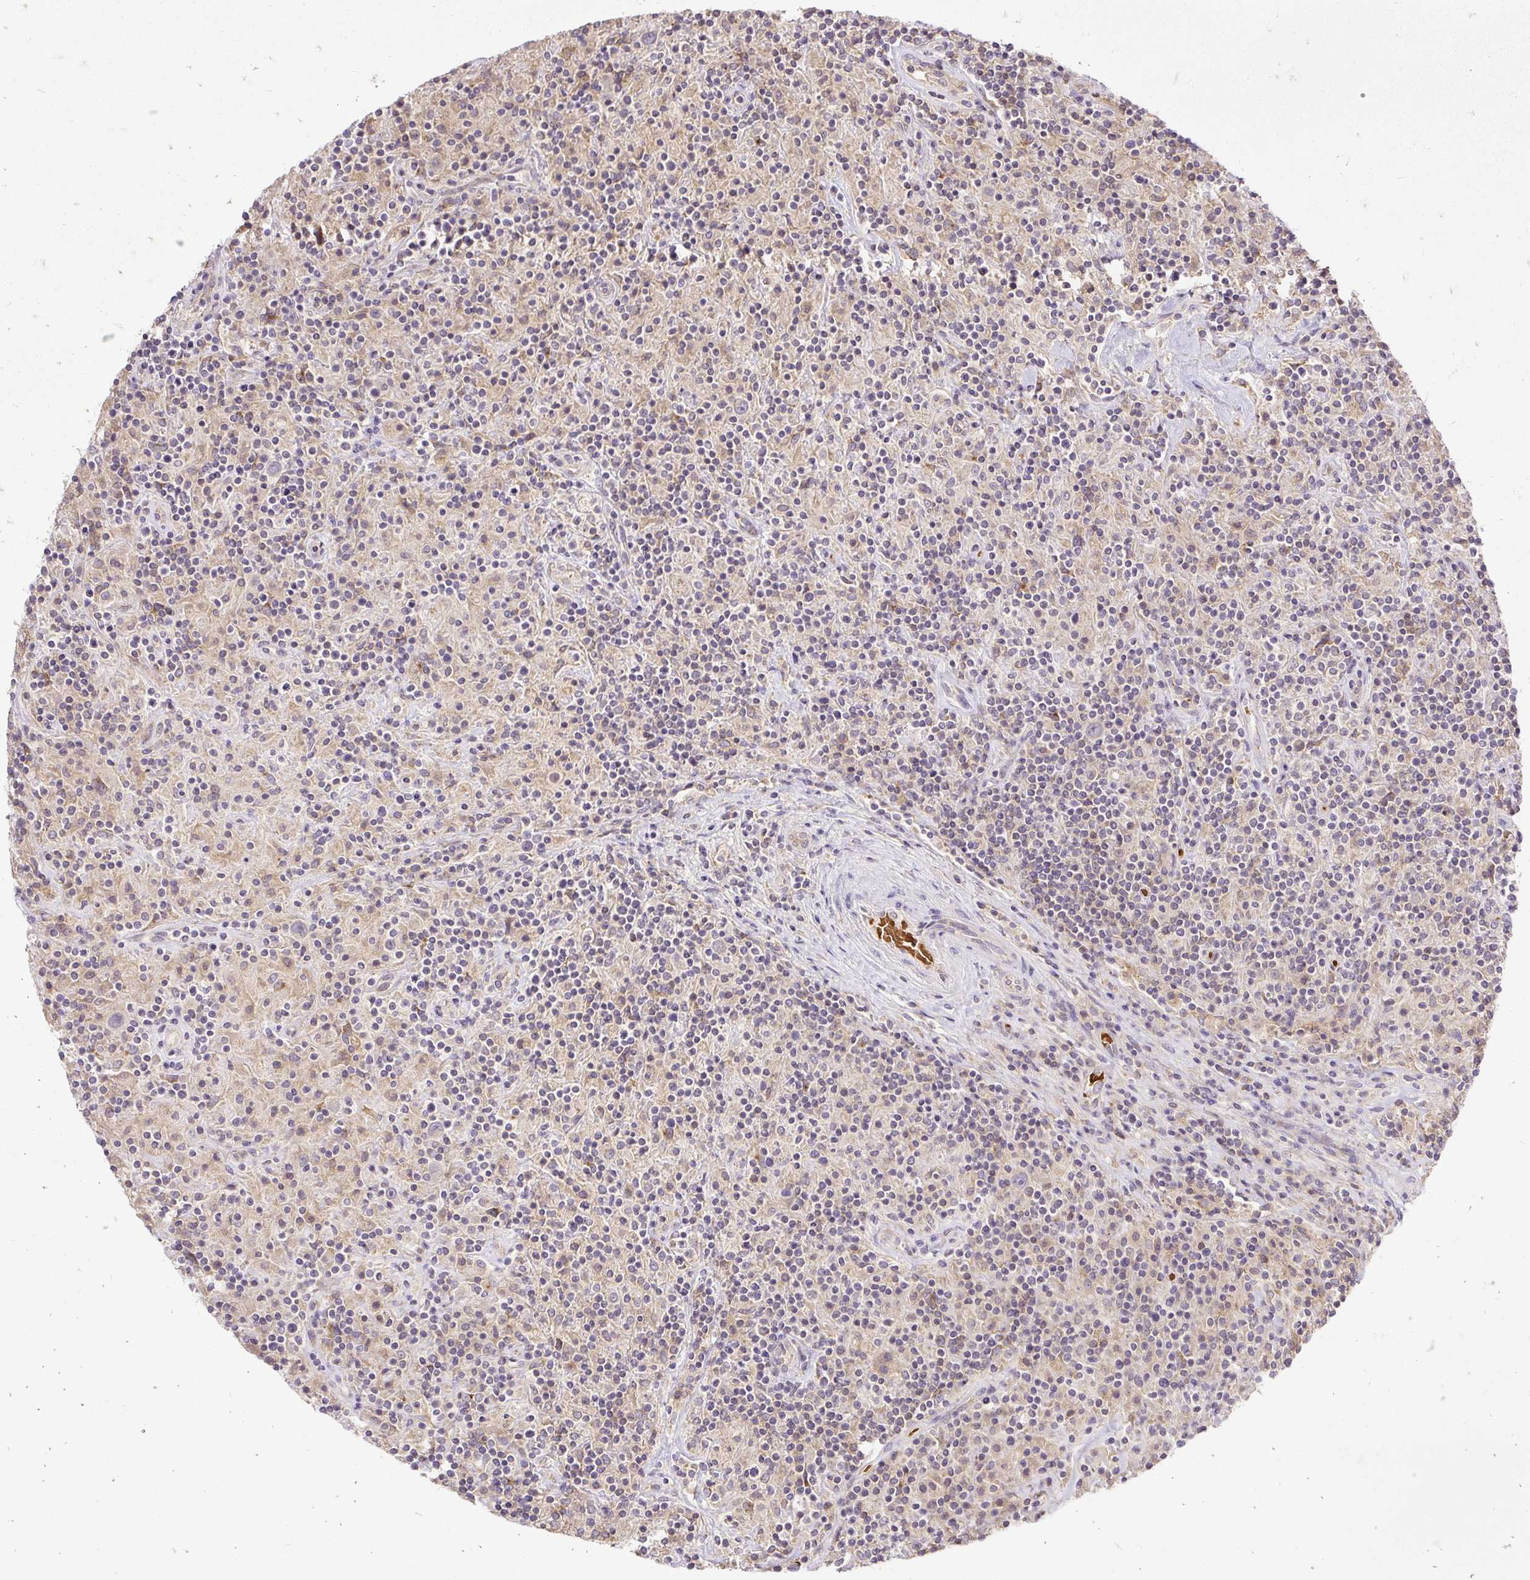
{"staining": {"intensity": "negative", "quantity": "none", "location": "none"}, "tissue": "lymphoma", "cell_type": "Tumor cells", "image_type": "cancer", "snomed": [{"axis": "morphology", "description": "Hodgkin's disease, NOS"}, {"axis": "topography", "description": "Lymph node"}], "caption": "Immunohistochemistry of human lymphoma reveals no staining in tumor cells.", "gene": "SMC4", "patient": {"sex": "male", "age": 70}}